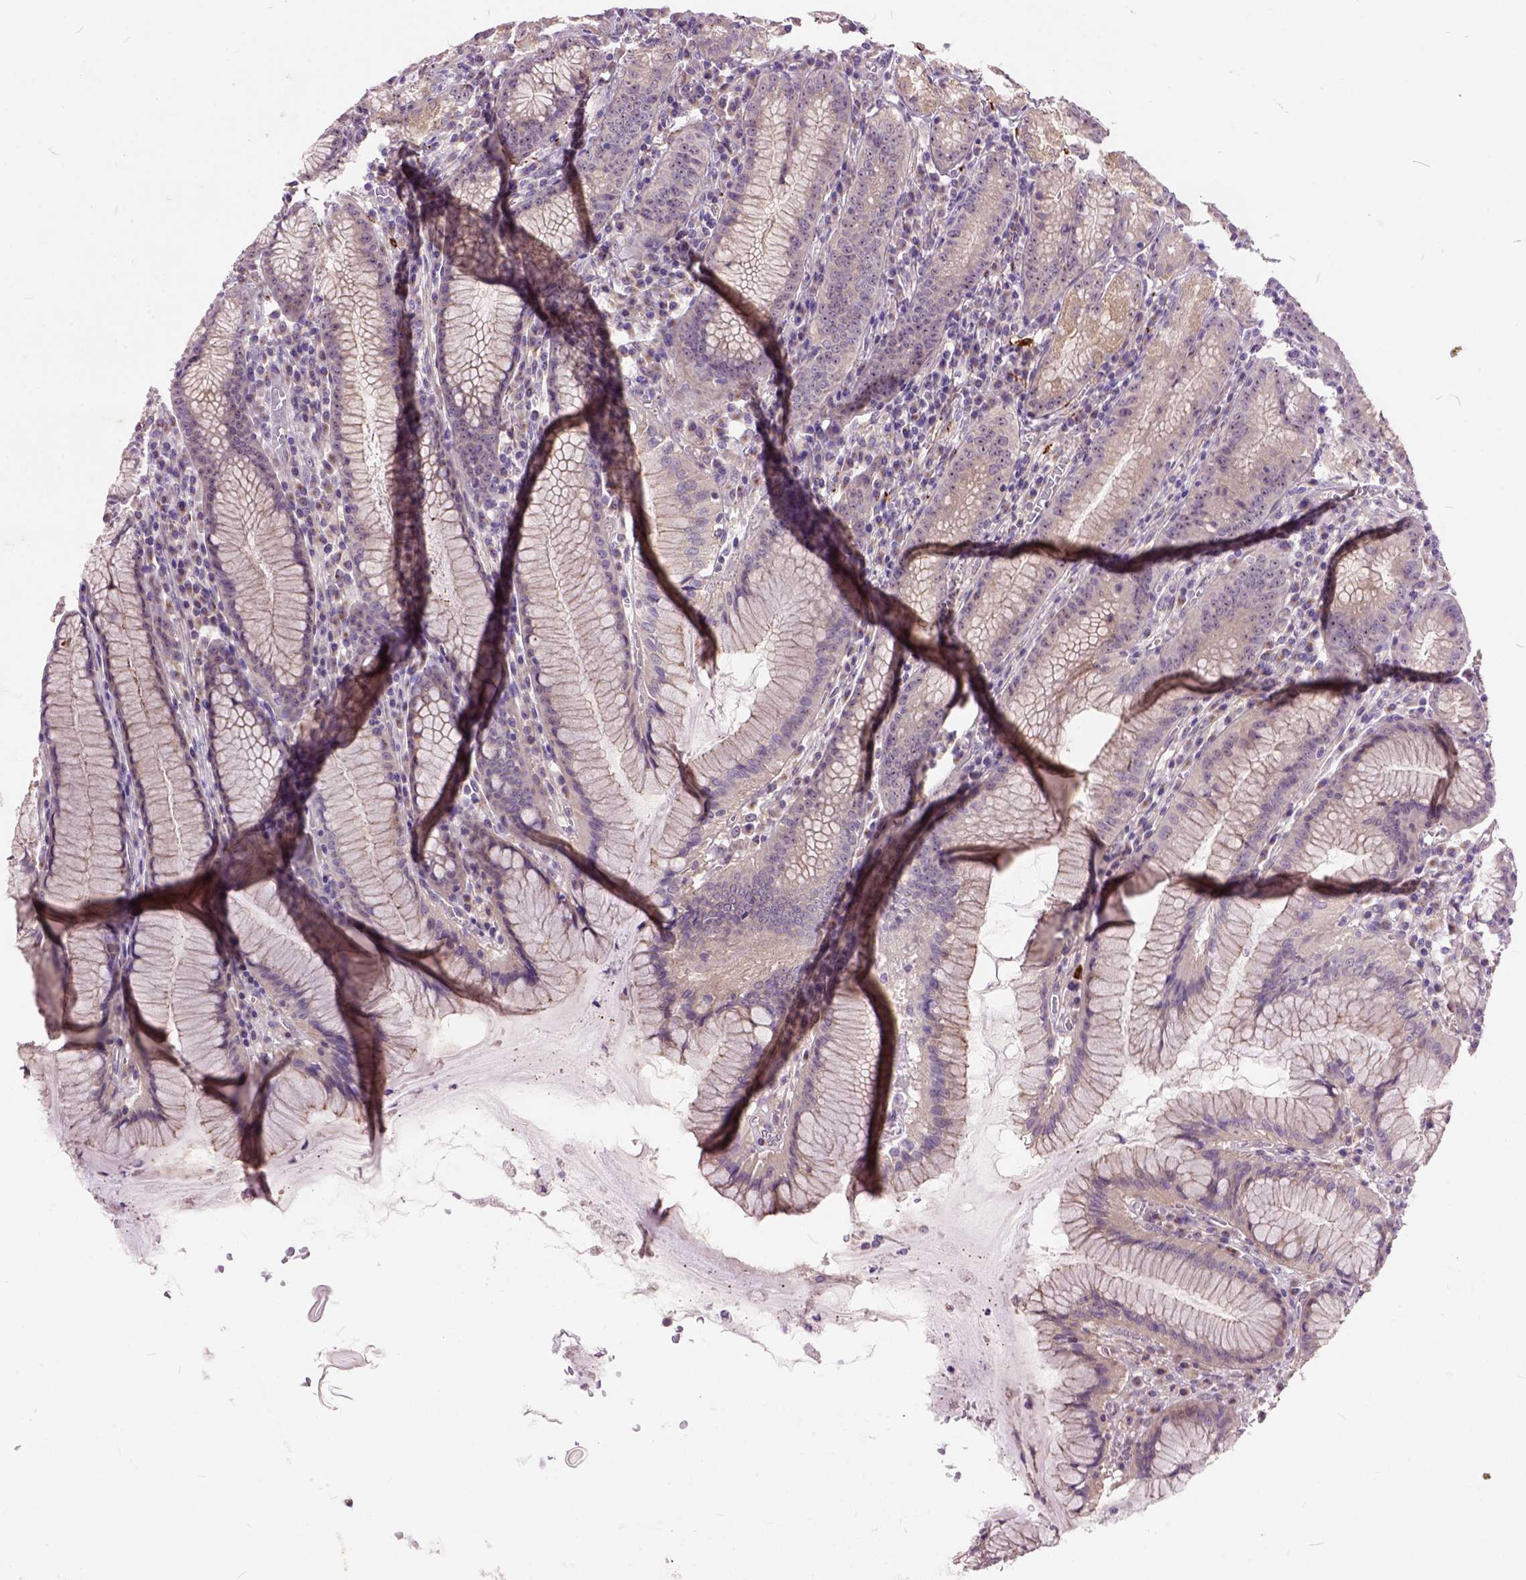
{"staining": {"intensity": "moderate", "quantity": ">75%", "location": "cytoplasmic/membranous"}, "tissue": "stomach", "cell_type": "Glandular cells", "image_type": "normal", "snomed": [{"axis": "morphology", "description": "Normal tissue, NOS"}, {"axis": "topography", "description": "Stomach"}], "caption": "Protein positivity by IHC exhibits moderate cytoplasmic/membranous expression in about >75% of glandular cells in unremarkable stomach. Using DAB (brown) and hematoxylin (blue) stains, captured at high magnification using brightfield microscopy.", "gene": "MAPT", "patient": {"sex": "male", "age": 55}}